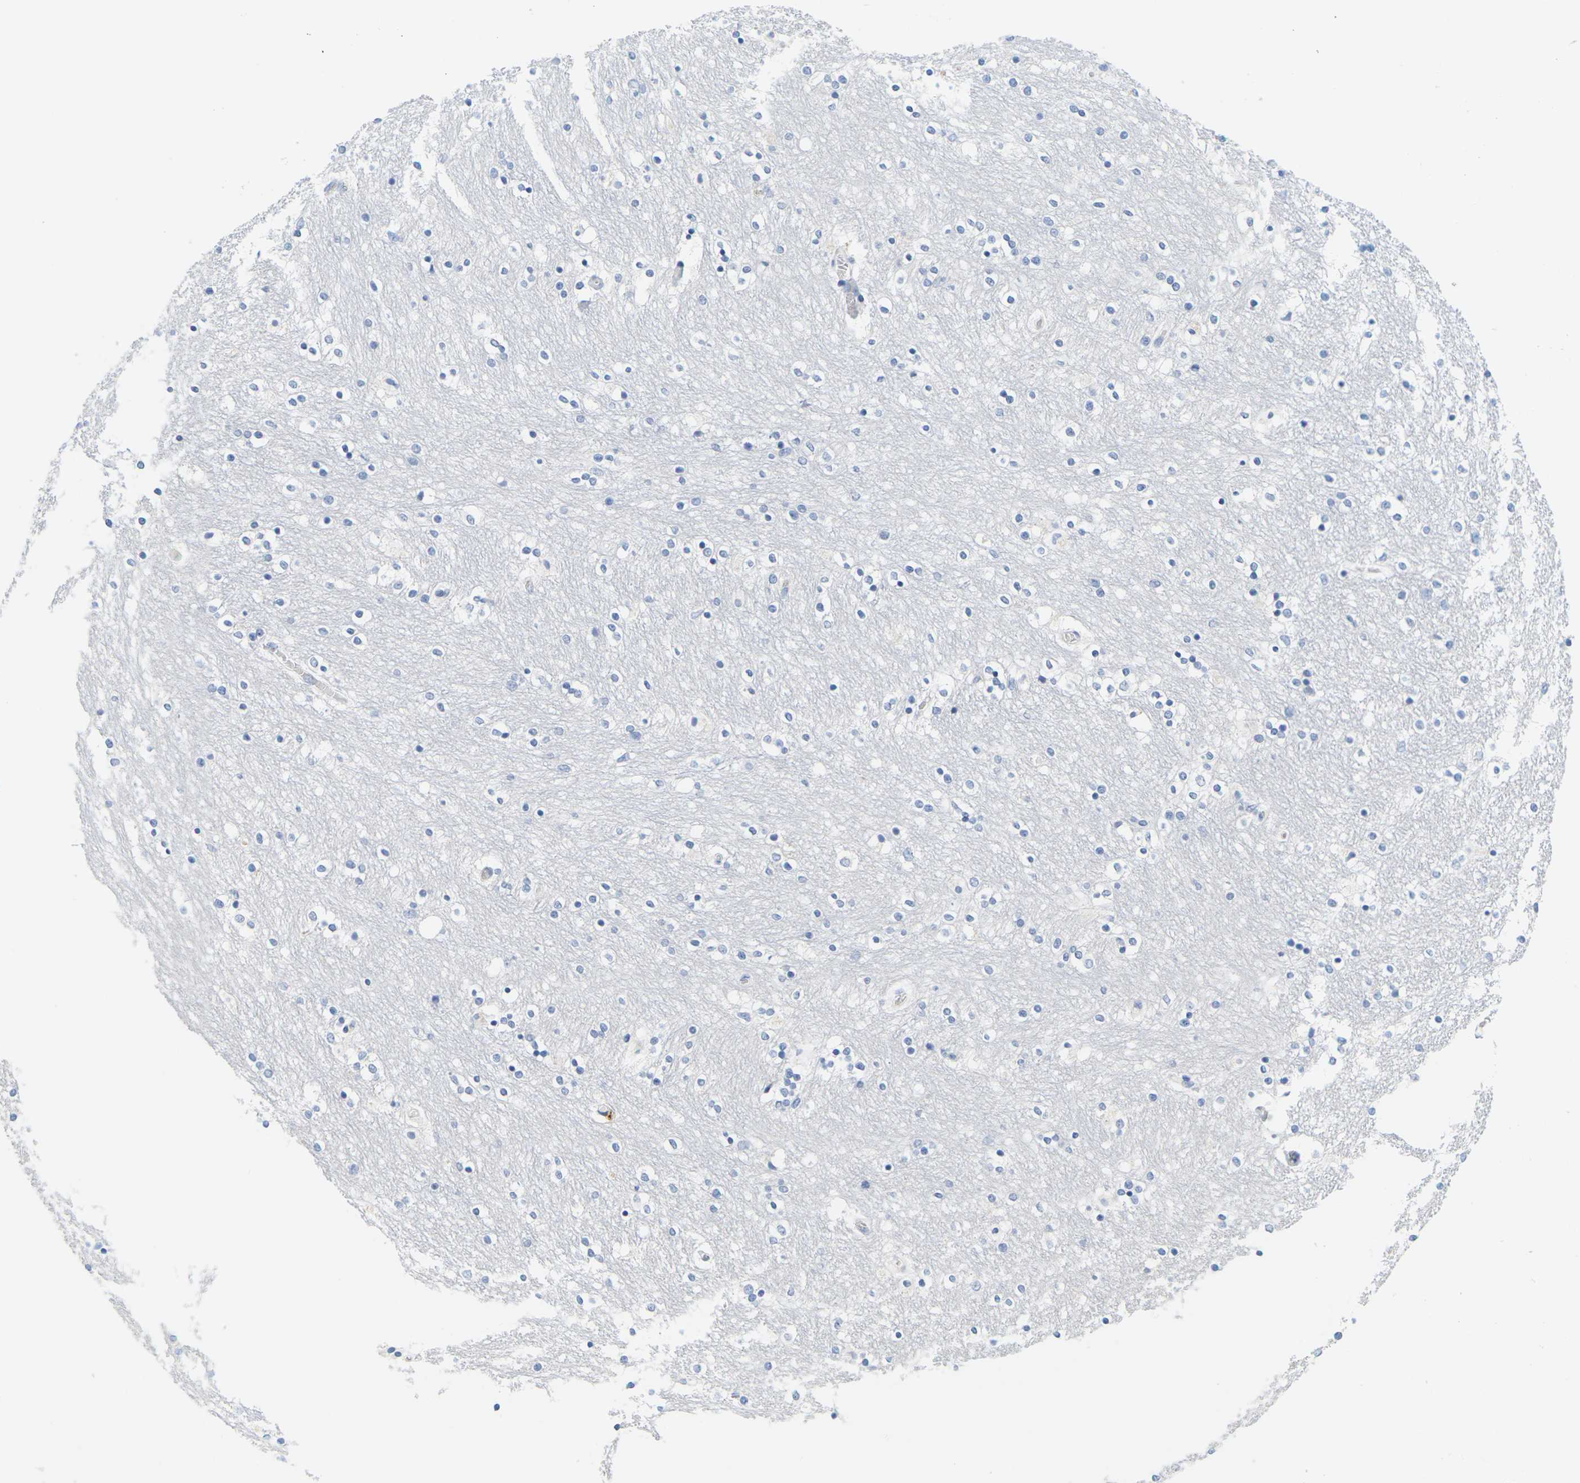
{"staining": {"intensity": "weak", "quantity": "<25%", "location": "cytoplasmic/membranous"}, "tissue": "caudate", "cell_type": "Glial cells", "image_type": "normal", "snomed": [{"axis": "morphology", "description": "Normal tissue, NOS"}, {"axis": "topography", "description": "Lateral ventricle wall"}], "caption": "A high-resolution image shows IHC staining of normal caudate, which exhibits no significant expression in glial cells.", "gene": "HLA", "patient": {"sex": "female", "age": 54}}